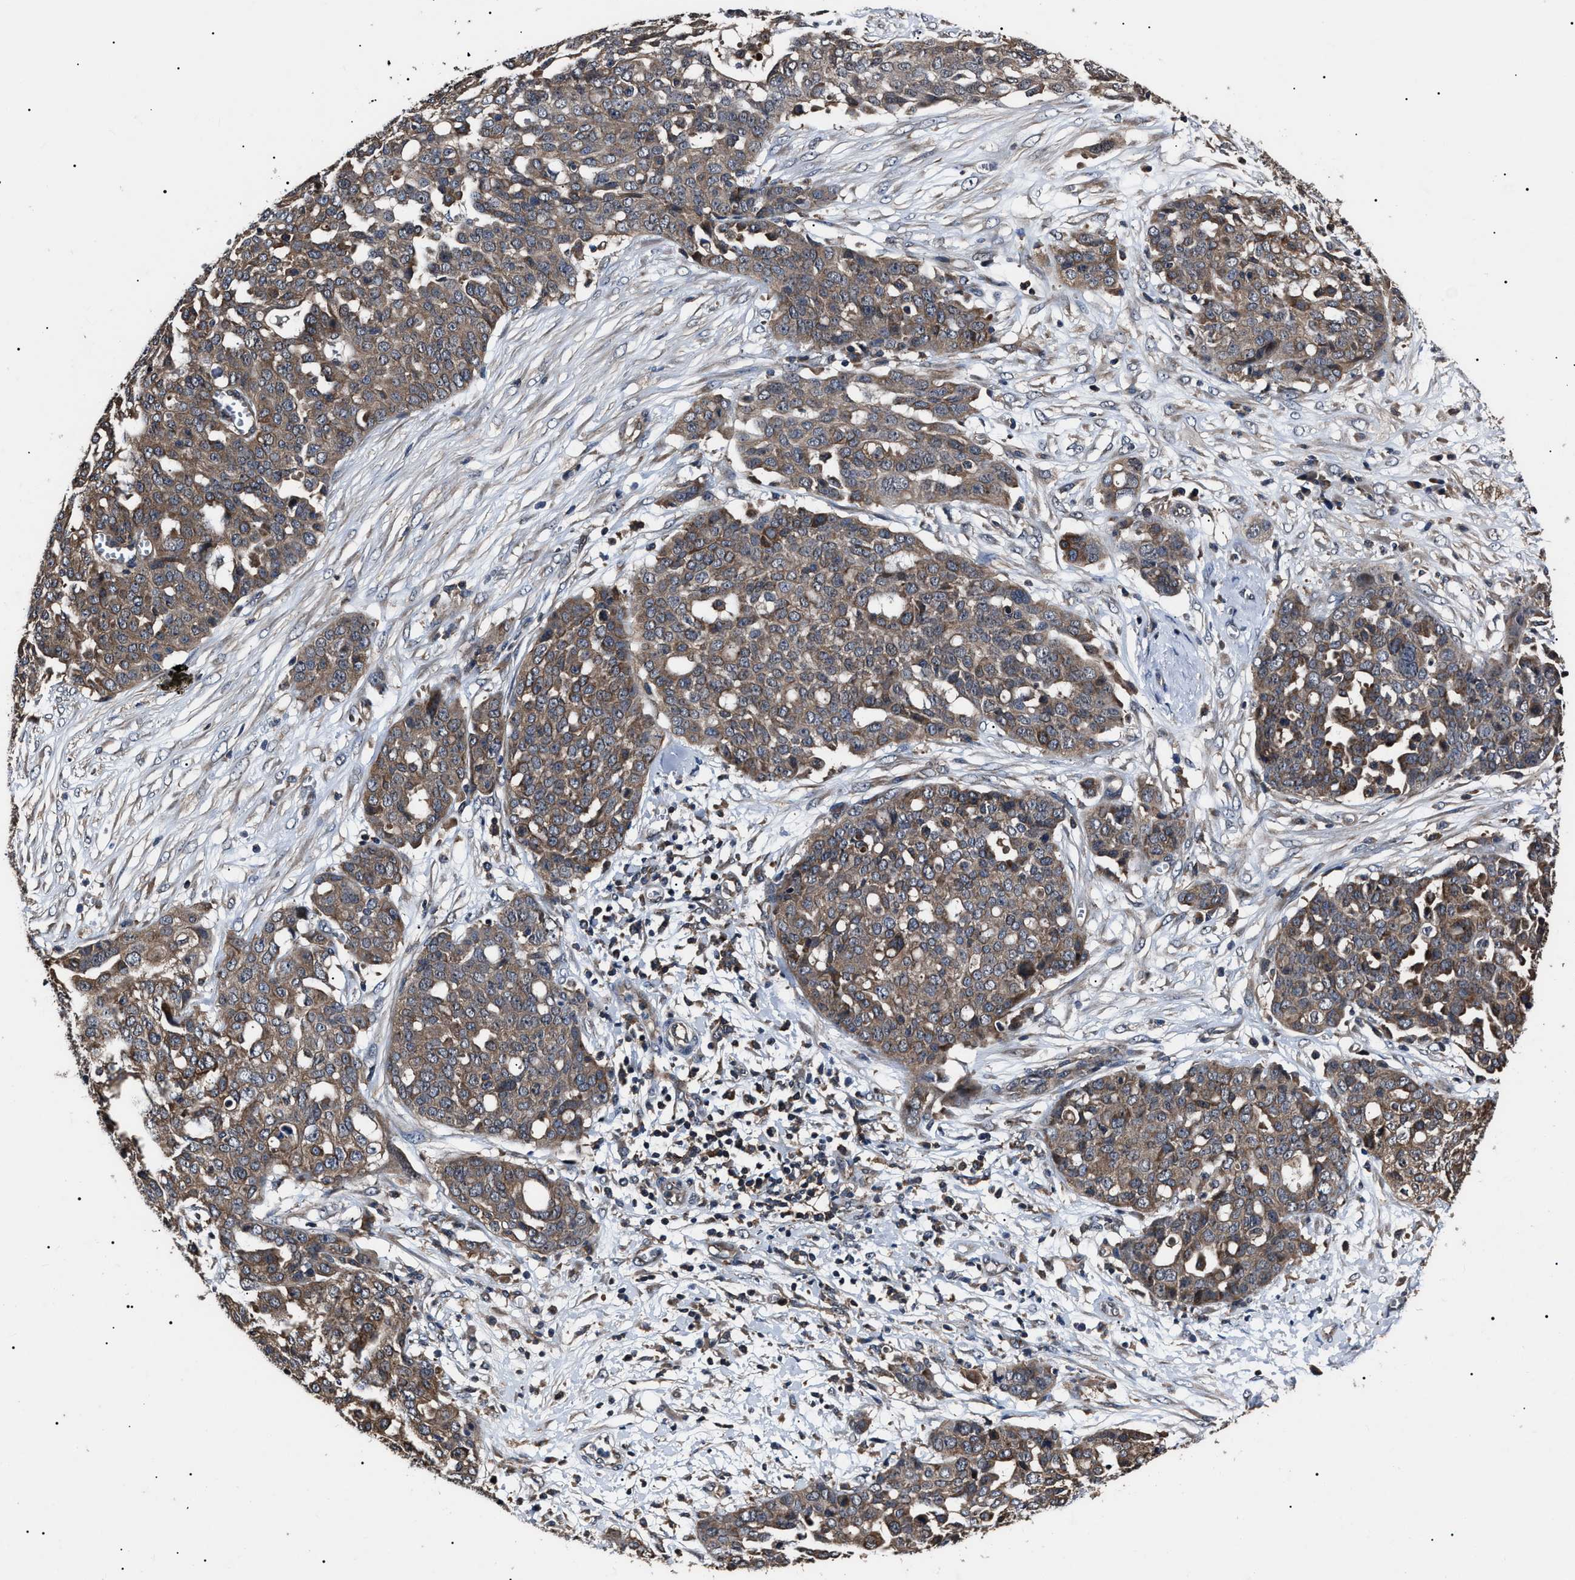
{"staining": {"intensity": "moderate", "quantity": ">75%", "location": "cytoplasmic/membranous"}, "tissue": "ovarian cancer", "cell_type": "Tumor cells", "image_type": "cancer", "snomed": [{"axis": "morphology", "description": "Cystadenocarcinoma, serous, NOS"}, {"axis": "topography", "description": "Soft tissue"}, {"axis": "topography", "description": "Ovary"}], "caption": "Immunohistochemistry (DAB (3,3'-diaminobenzidine)) staining of human ovarian cancer displays moderate cytoplasmic/membranous protein positivity in about >75% of tumor cells.", "gene": "CCT8", "patient": {"sex": "female", "age": 57}}